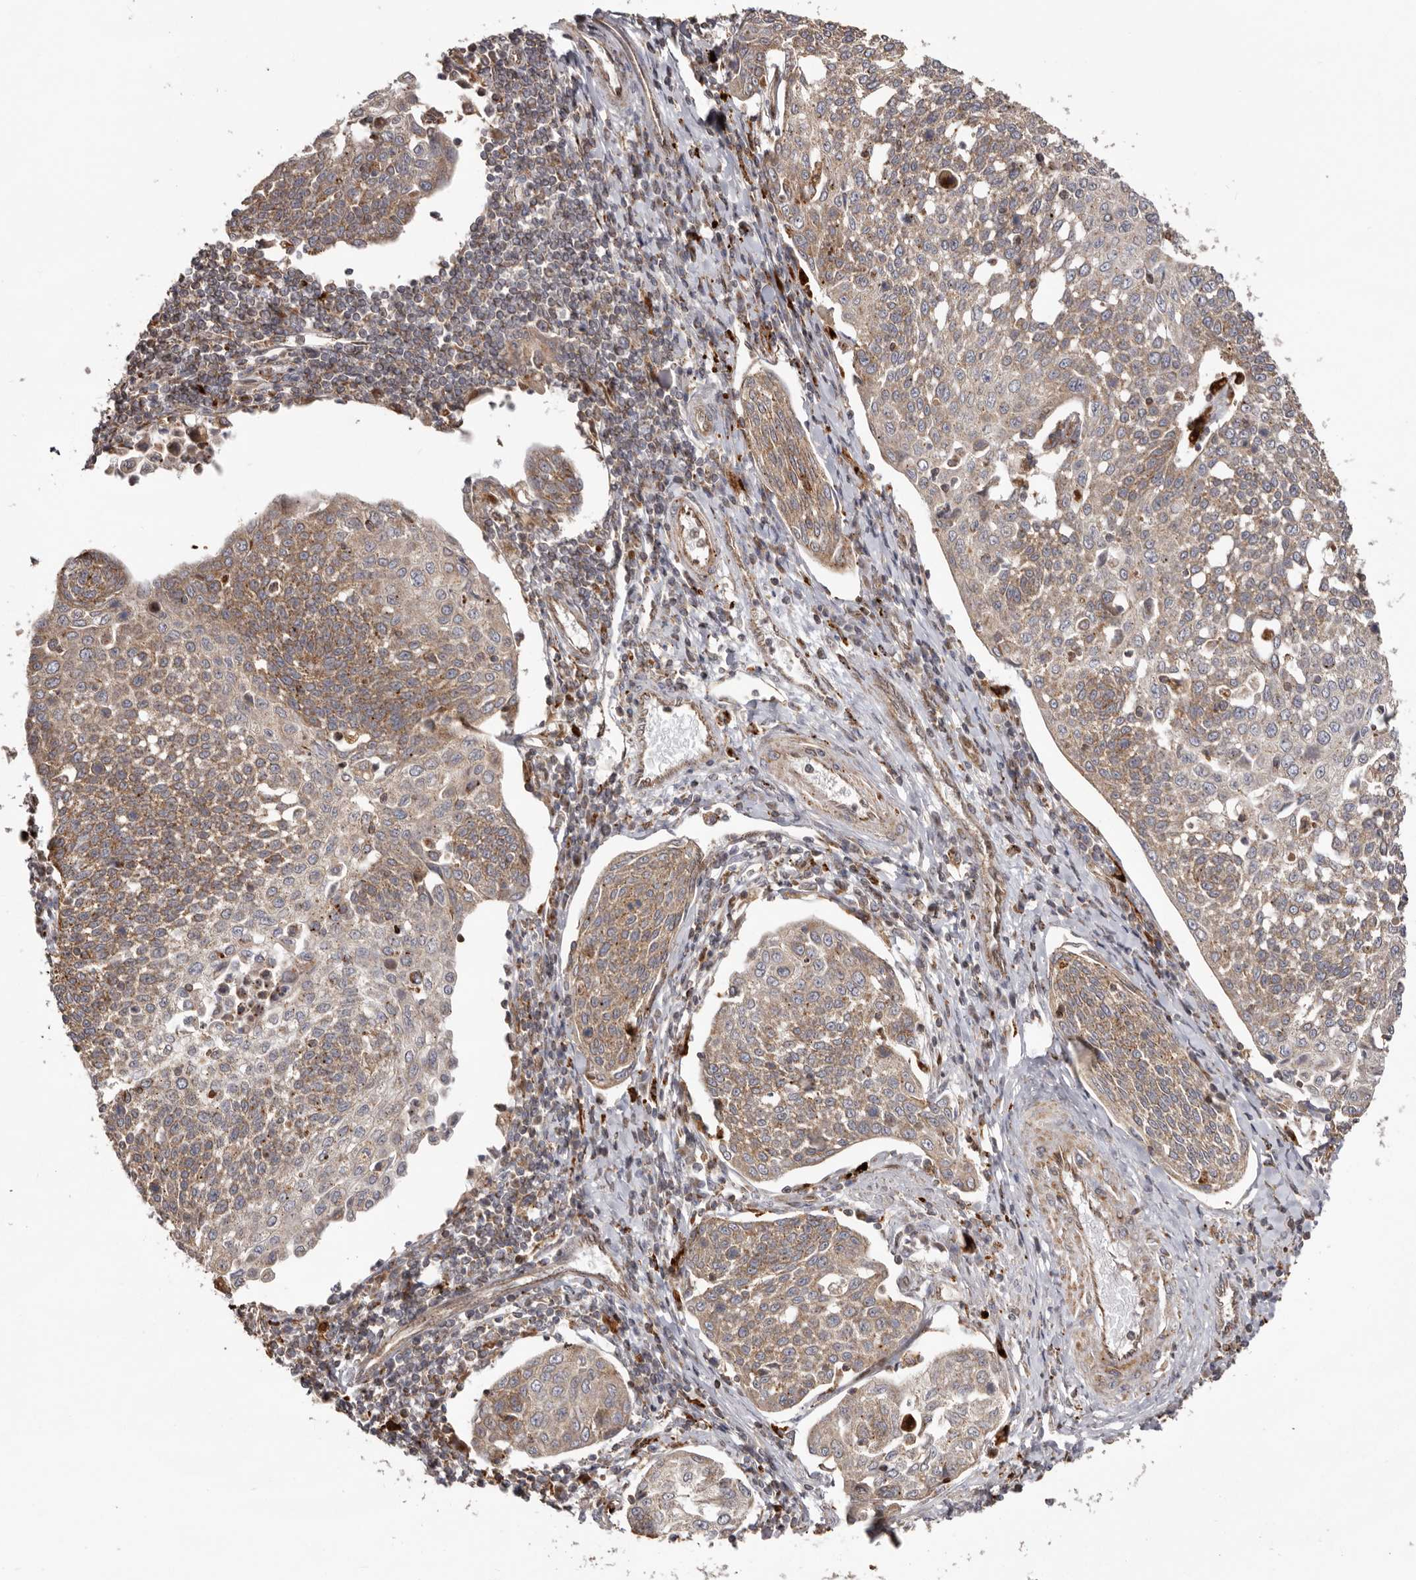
{"staining": {"intensity": "weak", "quantity": ">75%", "location": "cytoplasmic/membranous"}, "tissue": "cervical cancer", "cell_type": "Tumor cells", "image_type": "cancer", "snomed": [{"axis": "morphology", "description": "Squamous cell carcinoma, NOS"}, {"axis": "topography", "description": "Cervix"}], "caption": "The image demonstrates staining of cervical cancer, revealing weak cytoplasmic/membranous protein positivity (brown color) within tumor cells. The protein is shown in brown color, while the nuclei are stained blue.", "gene": "NUP43", "patient": {"sex": "female", "age": 34}}